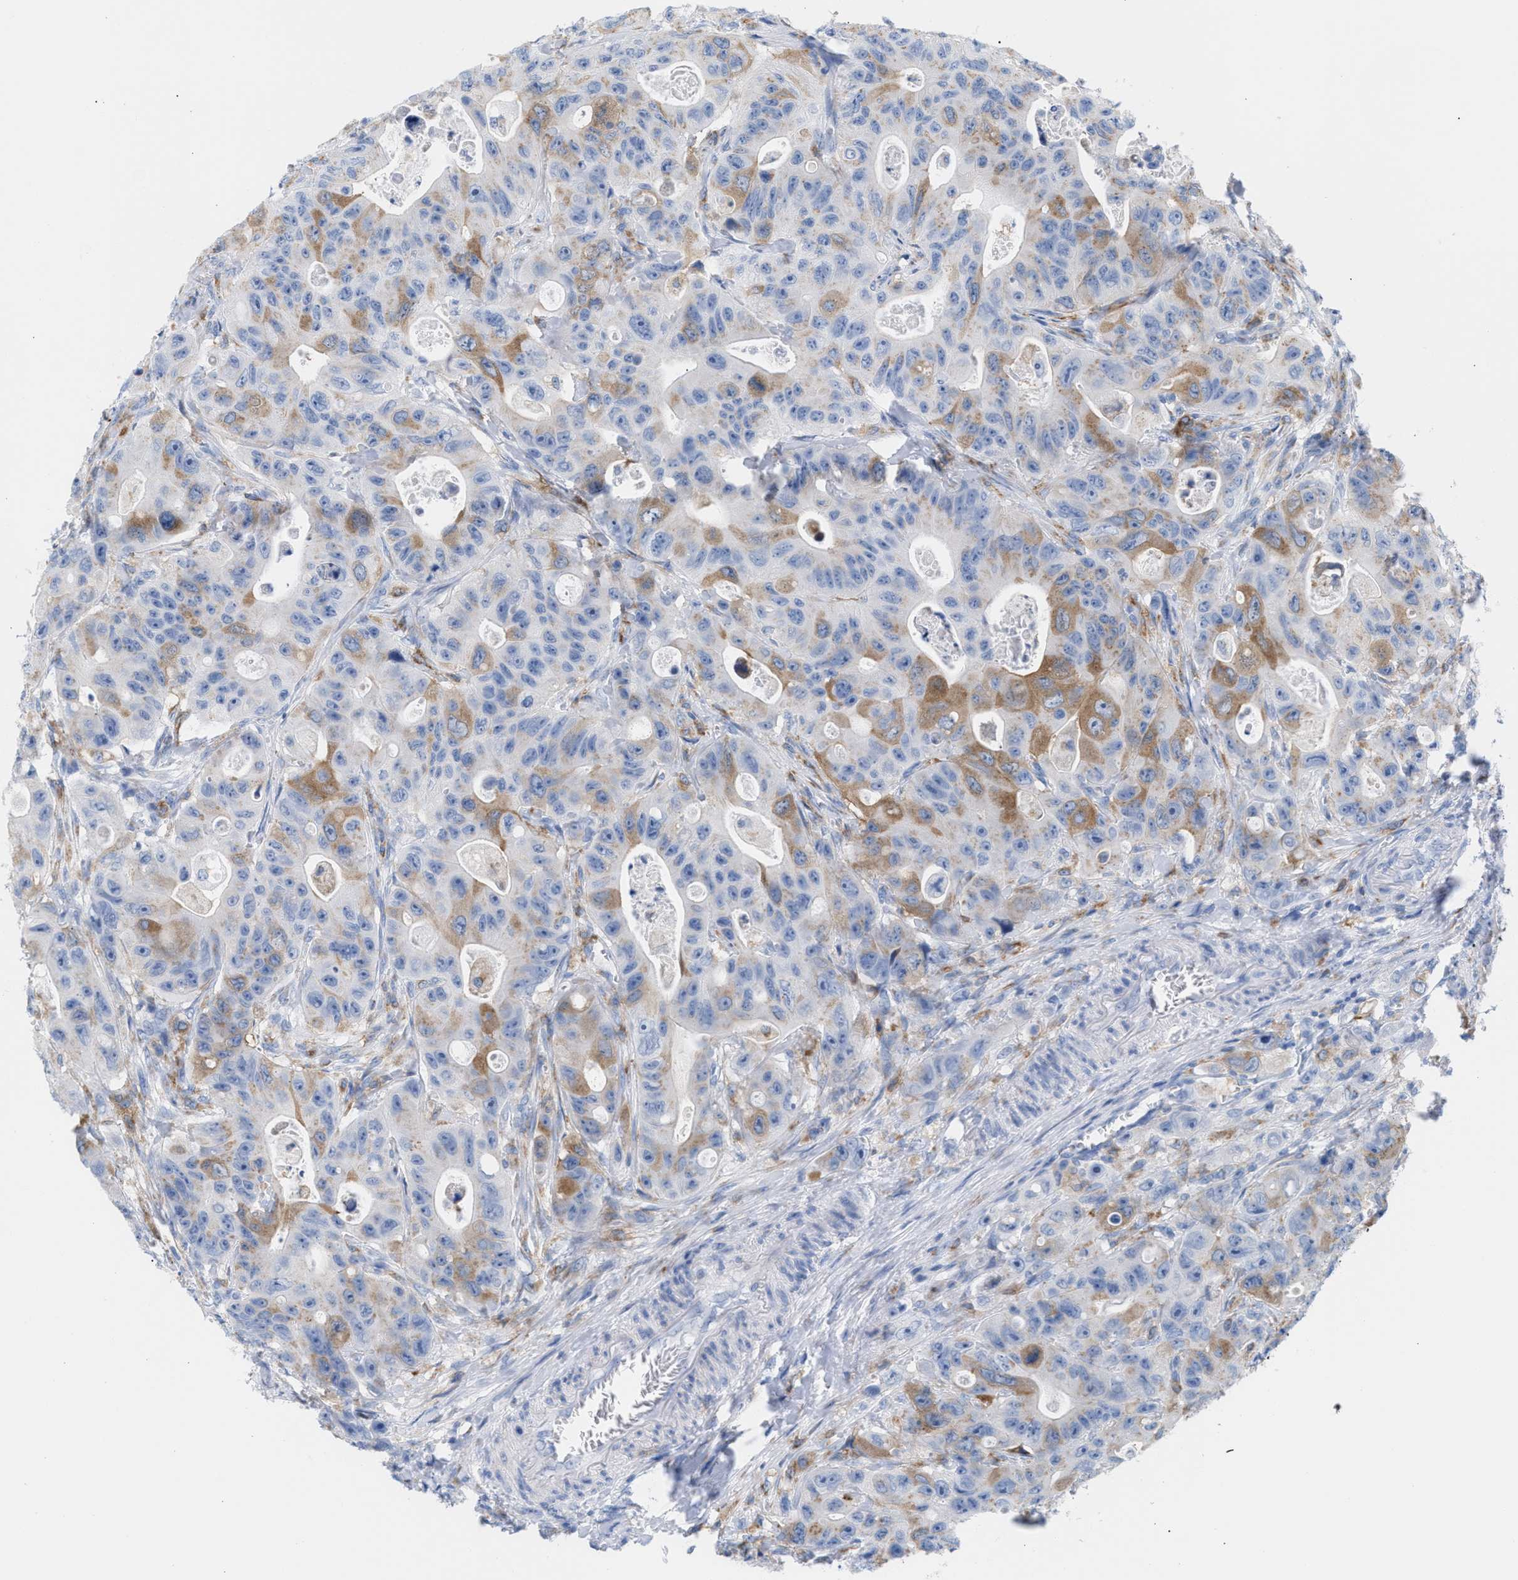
{"staining": {"intensity": "moderate", "quantity": "<25%", "location": "cytoplasmic/membranous"}, "tissue": "colorectal cancer", "cell_type": "Tumor cells", "image_type": "cancer", "snomed": [{"axis": "morphology", "description": "Adenocarcinoma, NOS"}, {"axis": "topography", "description": "Colon"}], "caption": "Colorectal adenocarcinoma tissue displays moderate cytoplasmic/membranous staining in about <25% of tumor cells", "gene": "TACC3", "patient": {"sex": "female", "age": 46}}